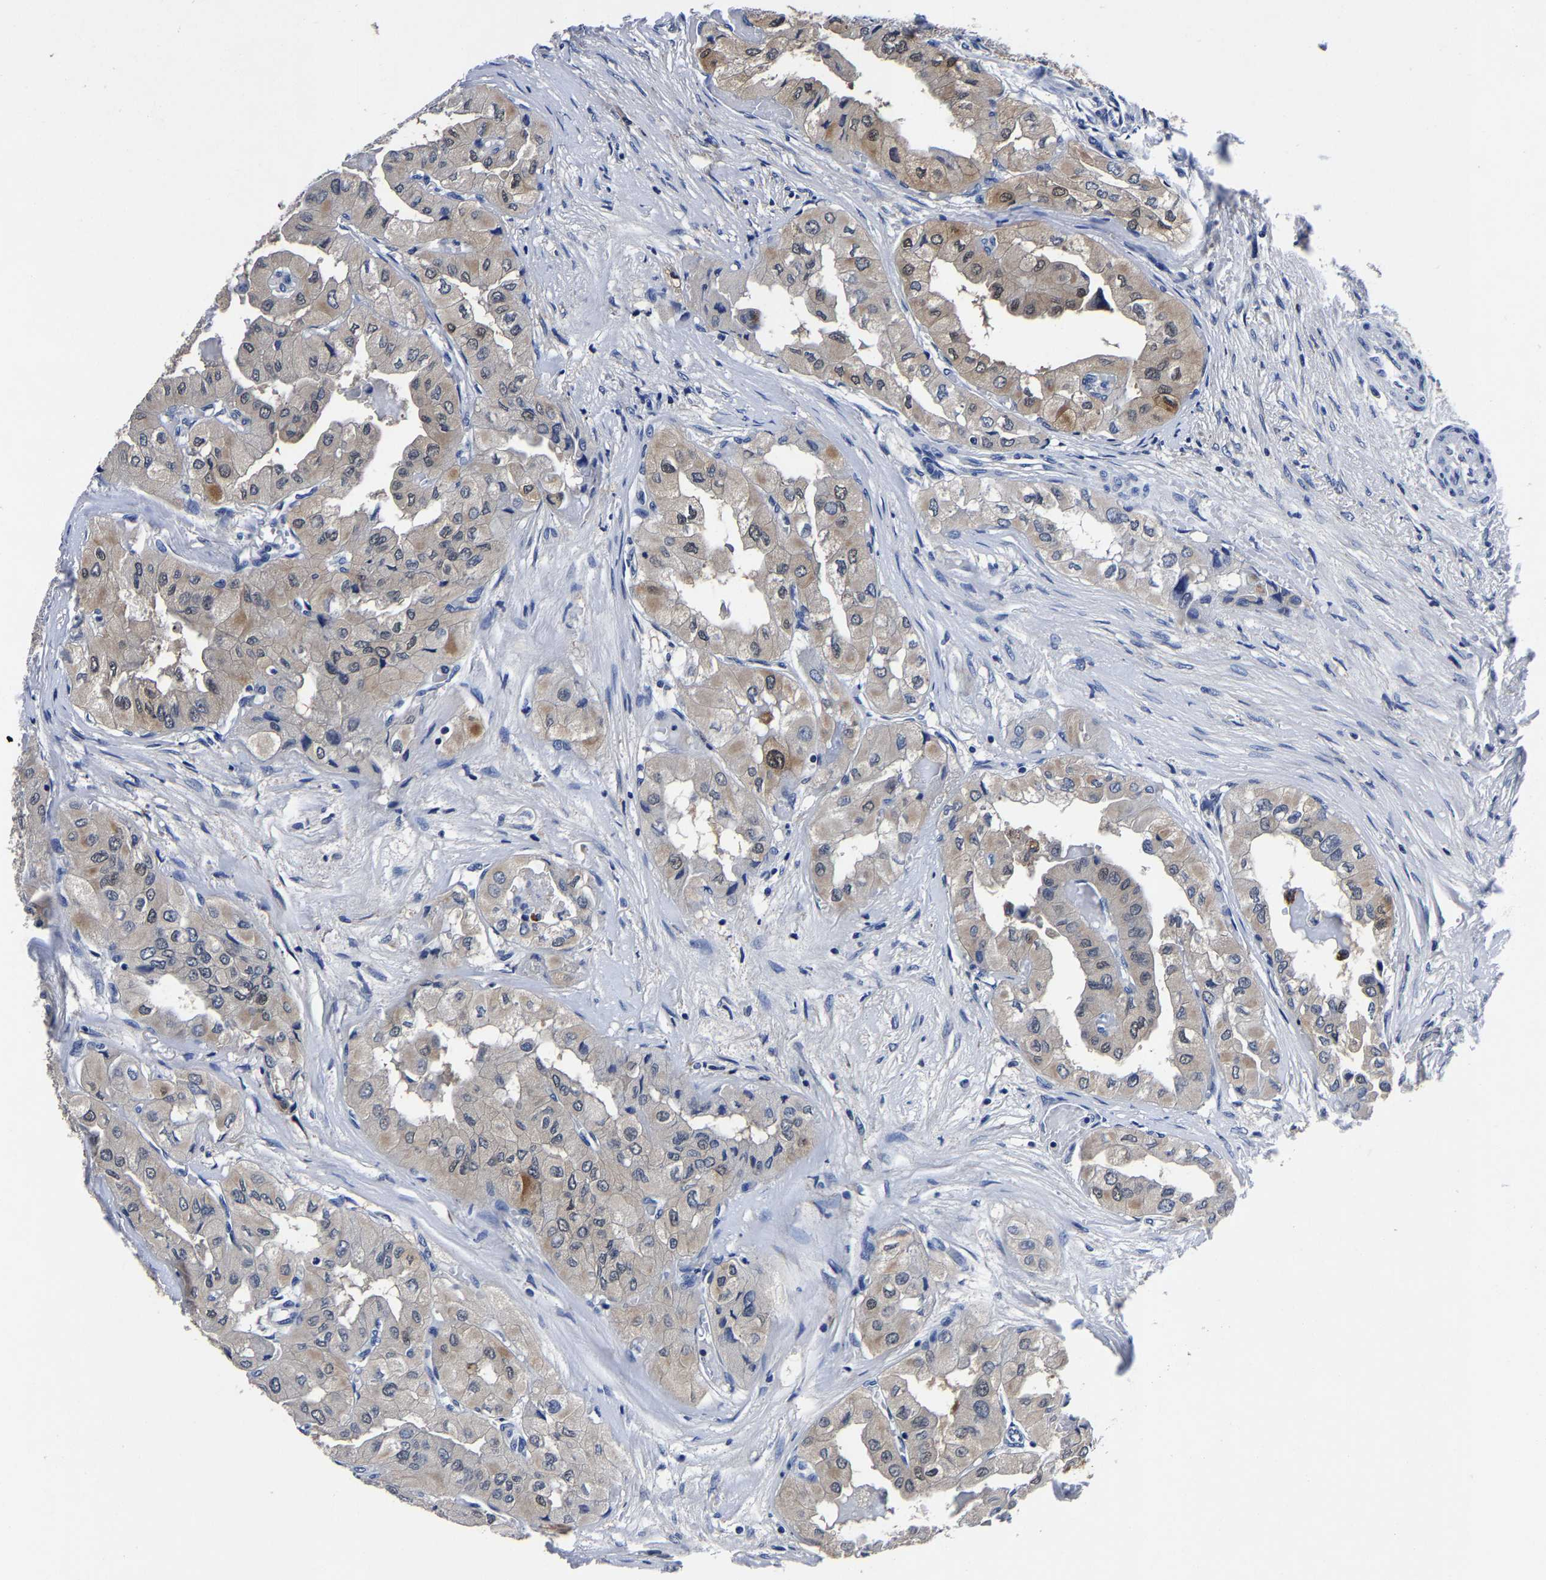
{"staining": {"intensity": "moderate", "quantity": "<25%", "location": "cytoplasmic/membranous"}, "tissue": "thyroid cancer", "cell_type": "Tumor cells", "image_type": "cancer", "snomed": [{"axis": "morphology", "description": "Papillary adenocarcinoma, NOS"}, {"axis": "topography", "description": "Thyroid gland"}], "caption": "DAB (3,3'-diaminobenzidine) immunohistochemical staining of papillary adenocarcinoma (thyroid) displays moderate cytoplasmic/membranous protein expression in approximately <25% of tumor cells.", "gene": "PSPH", "patient": {"sex": "female", "age": 59}}